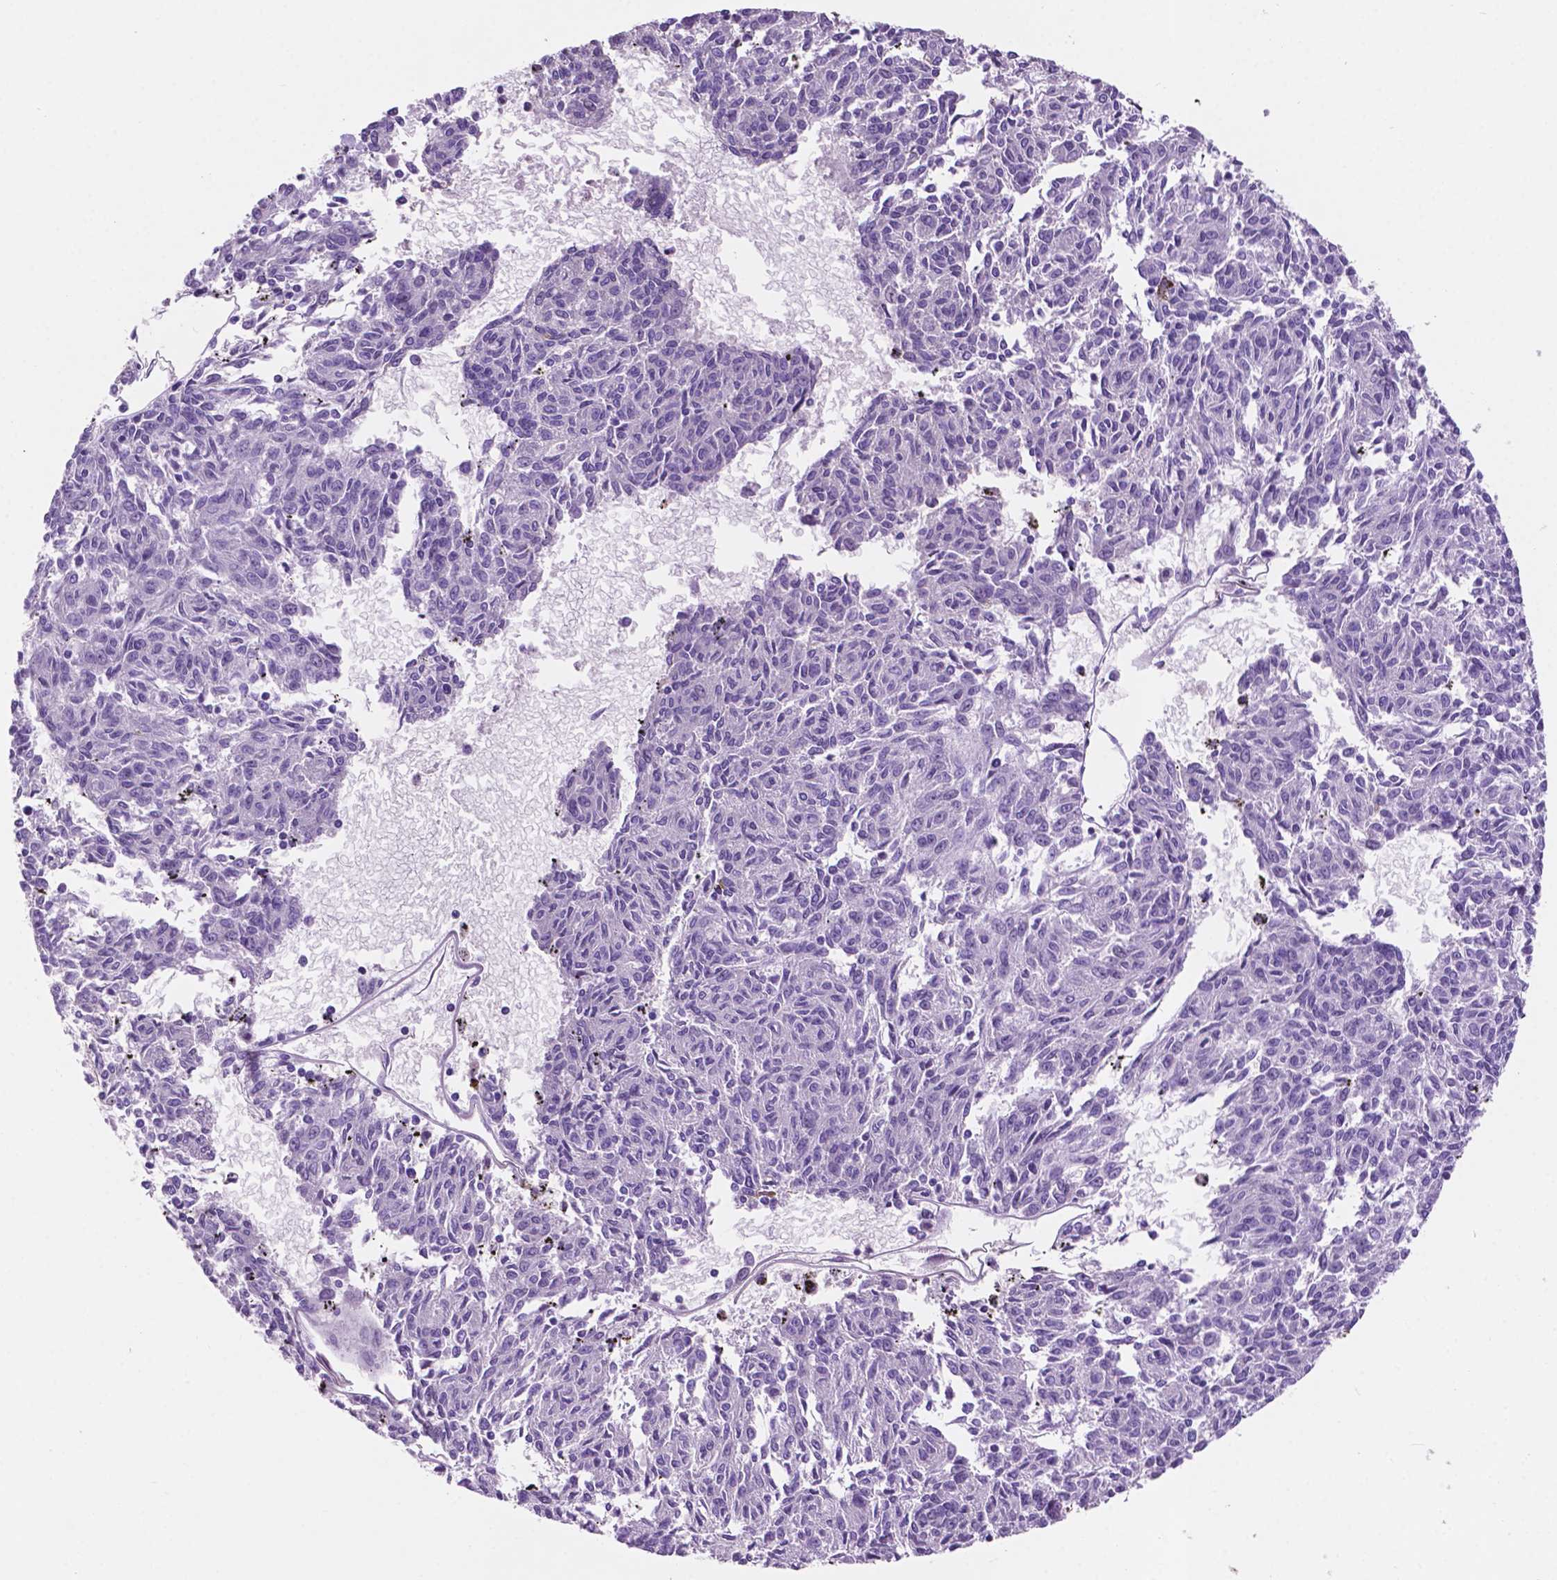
{"staining": {"intensity": "negative", "quantity": "none", "location": "none"}, "tissue": "melanoma", "cell_type": "Tumor cells", "image_type": "cancer", "snomed": [{"axis": "morphology", "description": "Malignant melanoma, NOS"}, {"axis": "topography", "description": "Skin"}], "caption": "Human melanoma stained for a protein using immunohistochemistry reveals no staining in tumor cells.", "gene": "CLDN17", "patient": {"sex": "female", "age": 72}}